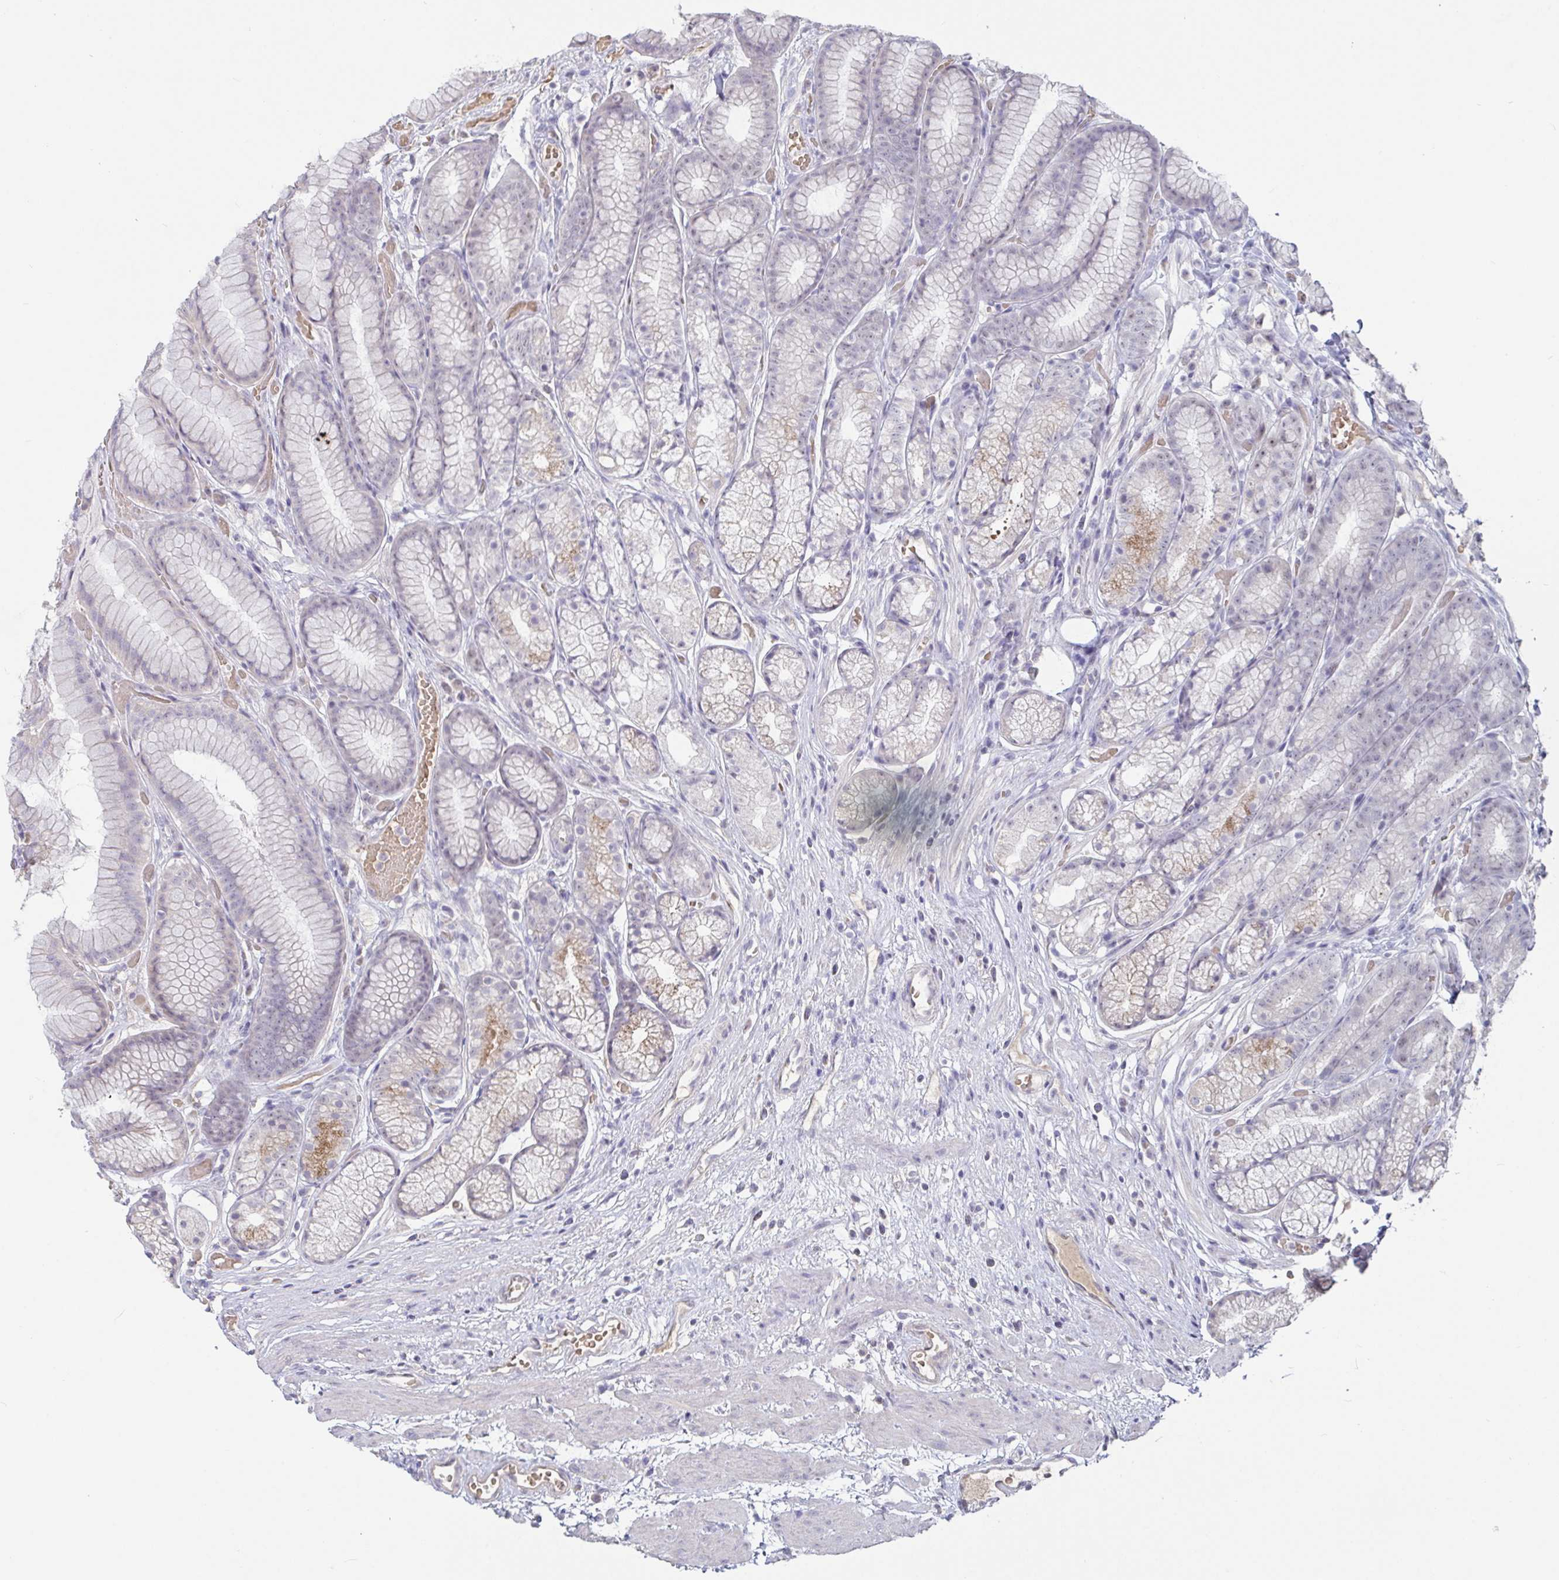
{"staining": {"intensity": "weak", "quantity": "<25%", "location": "nuclear"}, "tissue": "stomach", "cell_type": "Glandular cells", "image_type": "normal", "snomed": [{"axis": "morphology", "description": "Normal tissue, NOS"}, {"axis": "topography", "description": "Smooth muscle"}, {"axis": "topography", "description": "Stomach"}], "caption": "An IHC image of unremarkable stomach is shown. There is no staining in glandular cells of stomach. (Immunohistochemistry, brightfield microscopy, high magnification).", "gene": "MYC", "patient": {"sex": "male", "age": 70}}